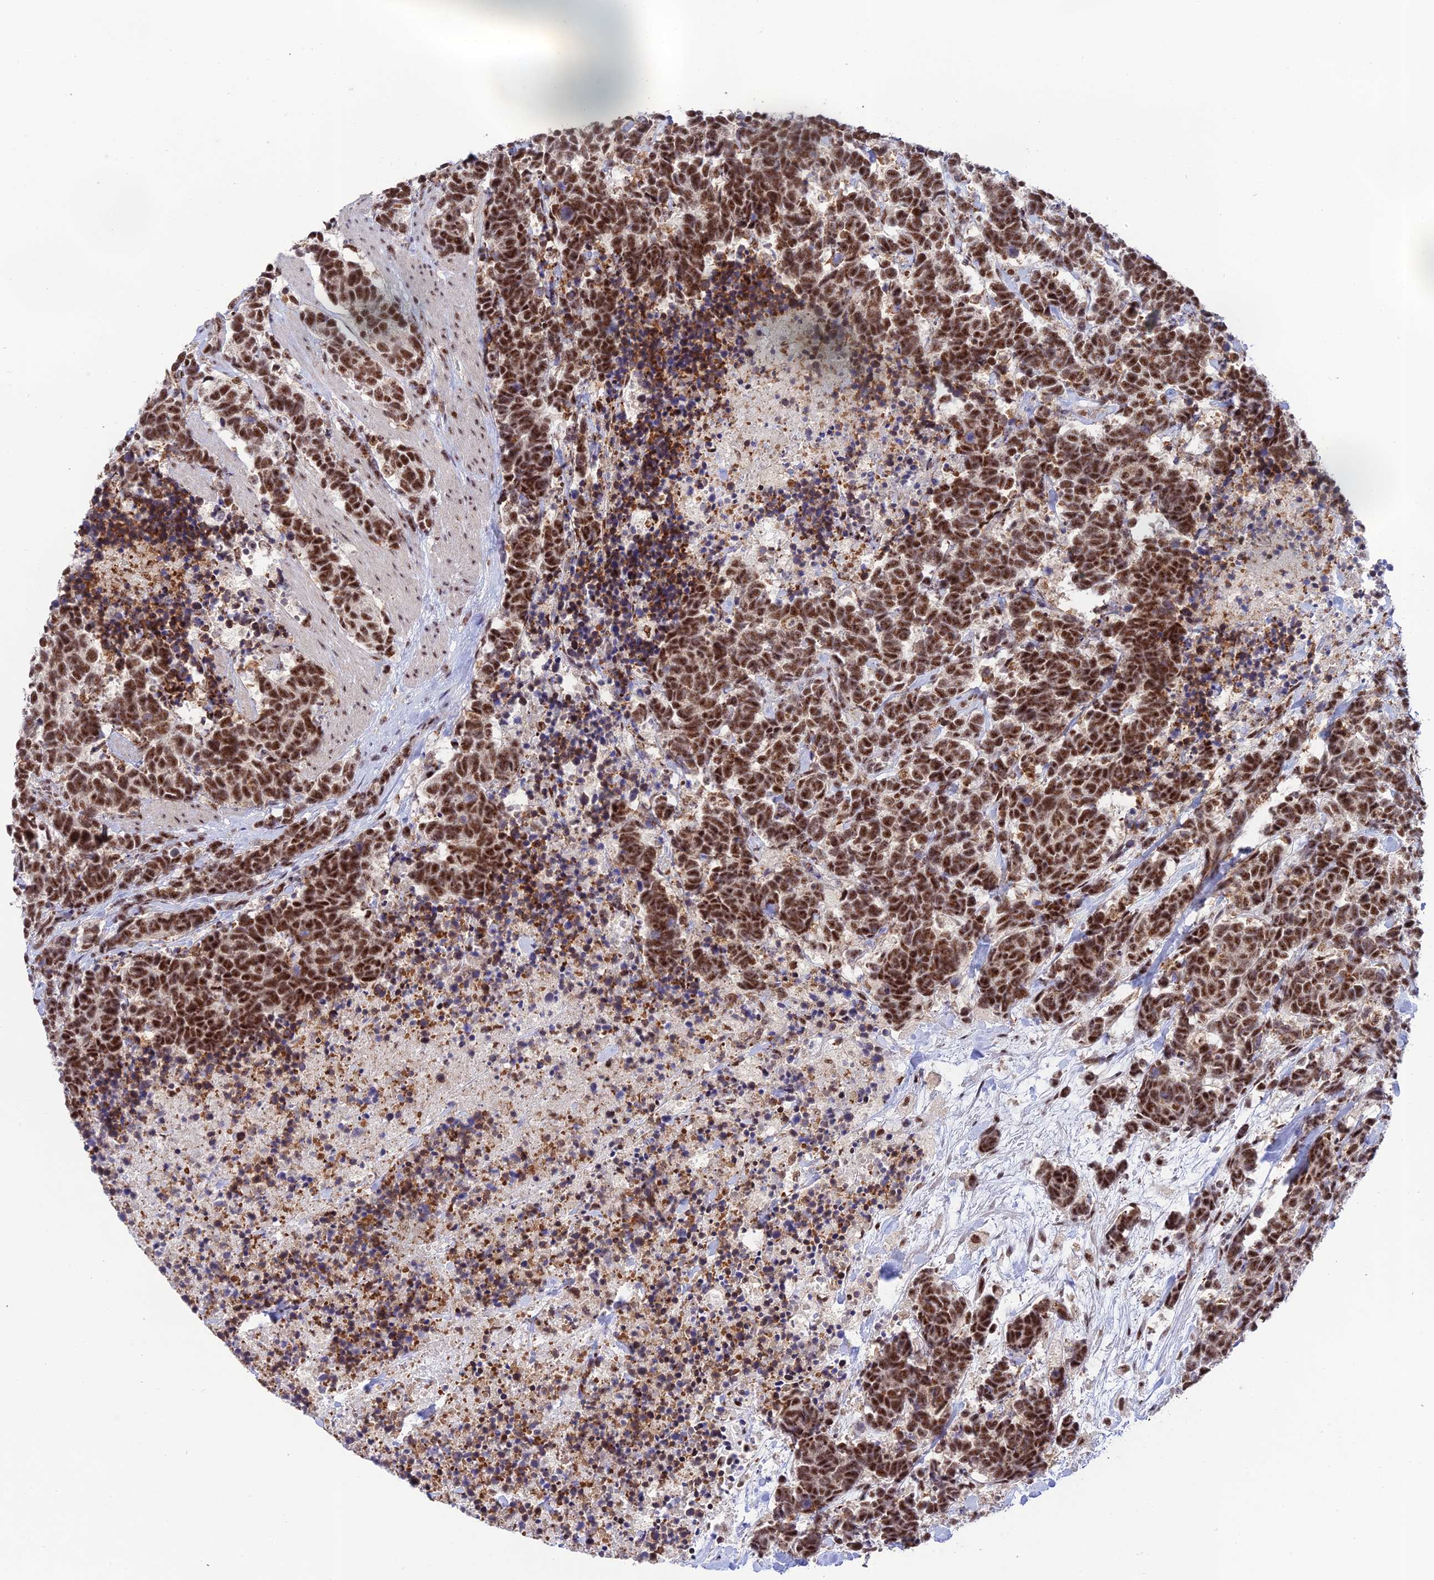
{"staining": {"intensity": "moderate", "quantity": ">75%", "location": "nuclear"}, "tissue": "carcinoid", "cell_type": "Tumor cells", "image_type": "cancer", "snomed": [{"axis": "morphology", "description": "Carcinoma, NOS"}, {"axis": "morphology", "description": "Carcinoid, malignant, NOS"}, {"axis": "topography", "description": "Prostate"}], "caption": "Brown immunohistochemical staining in carcinoid (malignant) reveals moderate nuclear positivity in about >75% of tumor cells.", "gene": "THOC7", "patient": {"sex": "male", "age": 57}}